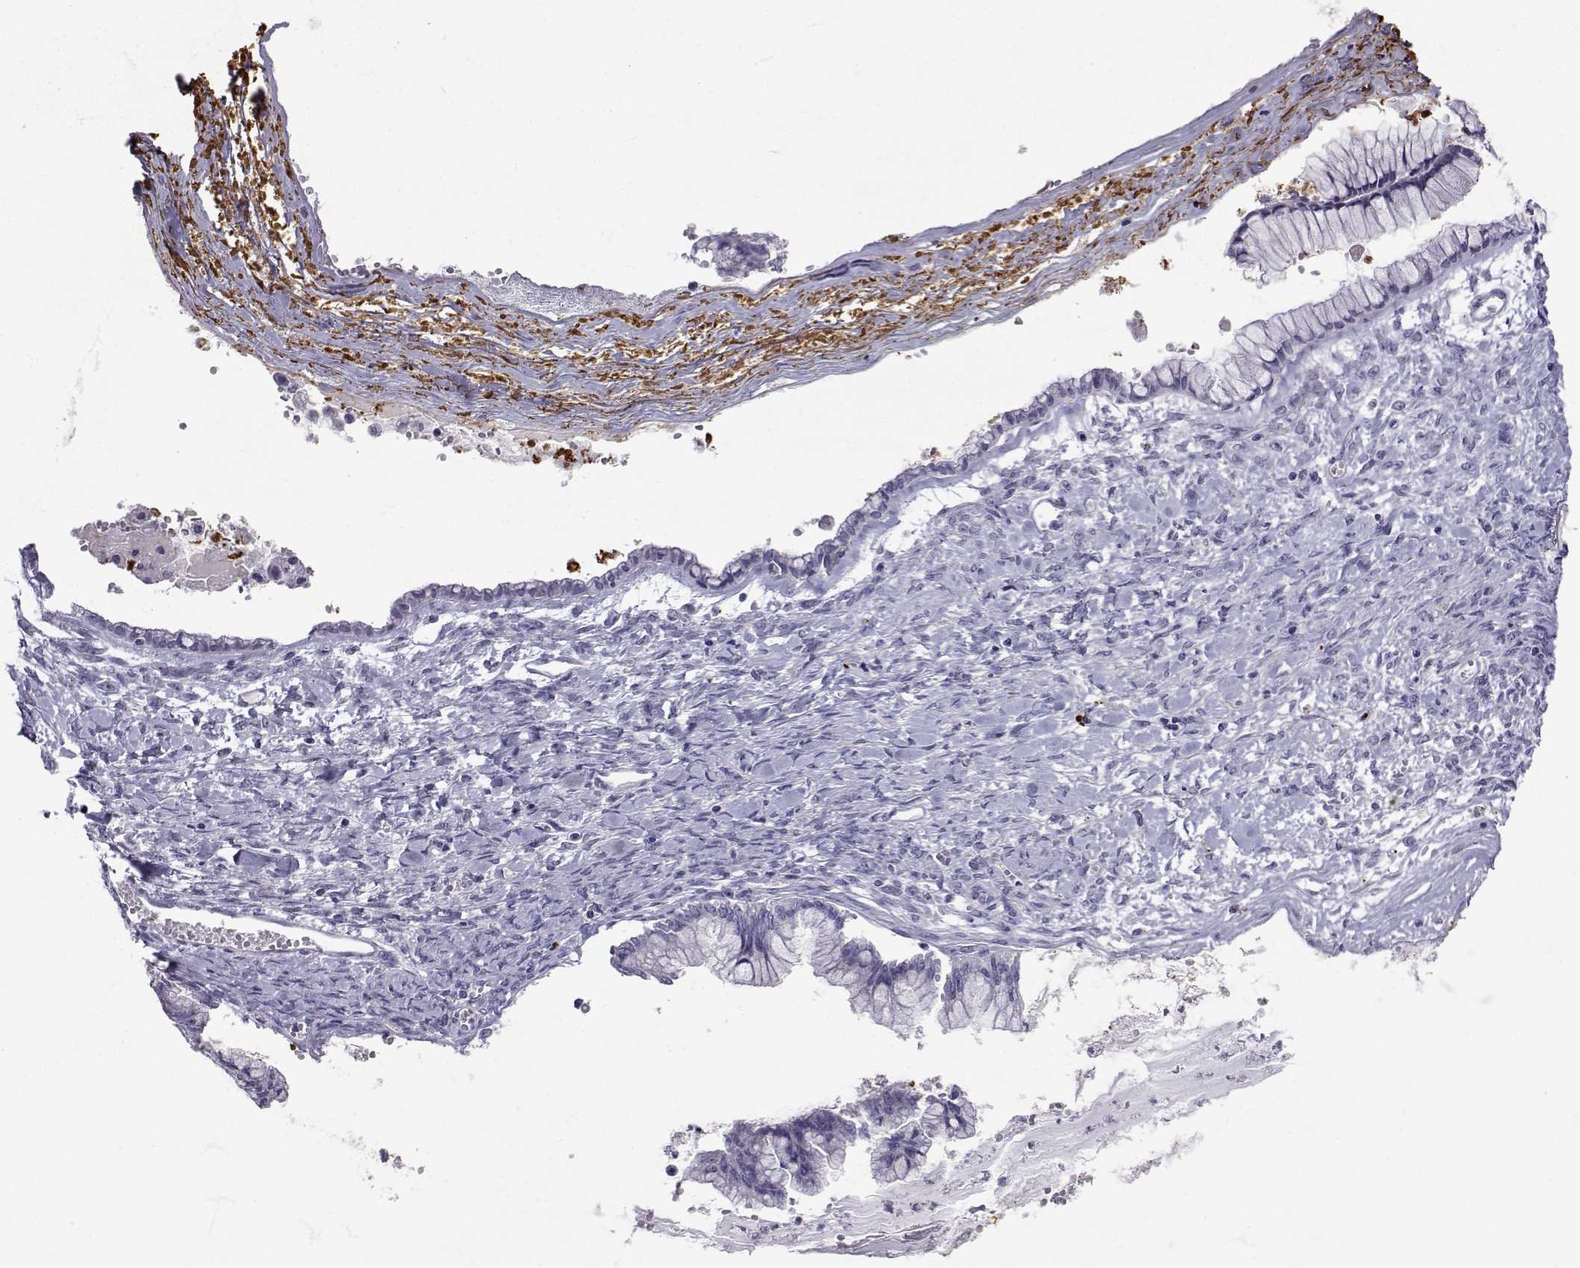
{"staining": {"intensity": "negative", "quantity": "none", "location": "none"}, "tissue": "ovarian cancer", "cell_type": "Tumor cells", "image_type": "cancer", "snomed": [{"axis": "morphology", "description": "Cystadenocarcinoma, mucinous, NOS"}, {"axis": "topography", "description": "Ovary"}], "caption": "Immunohistochemical staining of human ovarian mucinous cystadenocarcinoma demonstrates no significant staining in tumor cells.", "gene": "SLC6A3", "patient": {"sex": "female", "age": 67}}